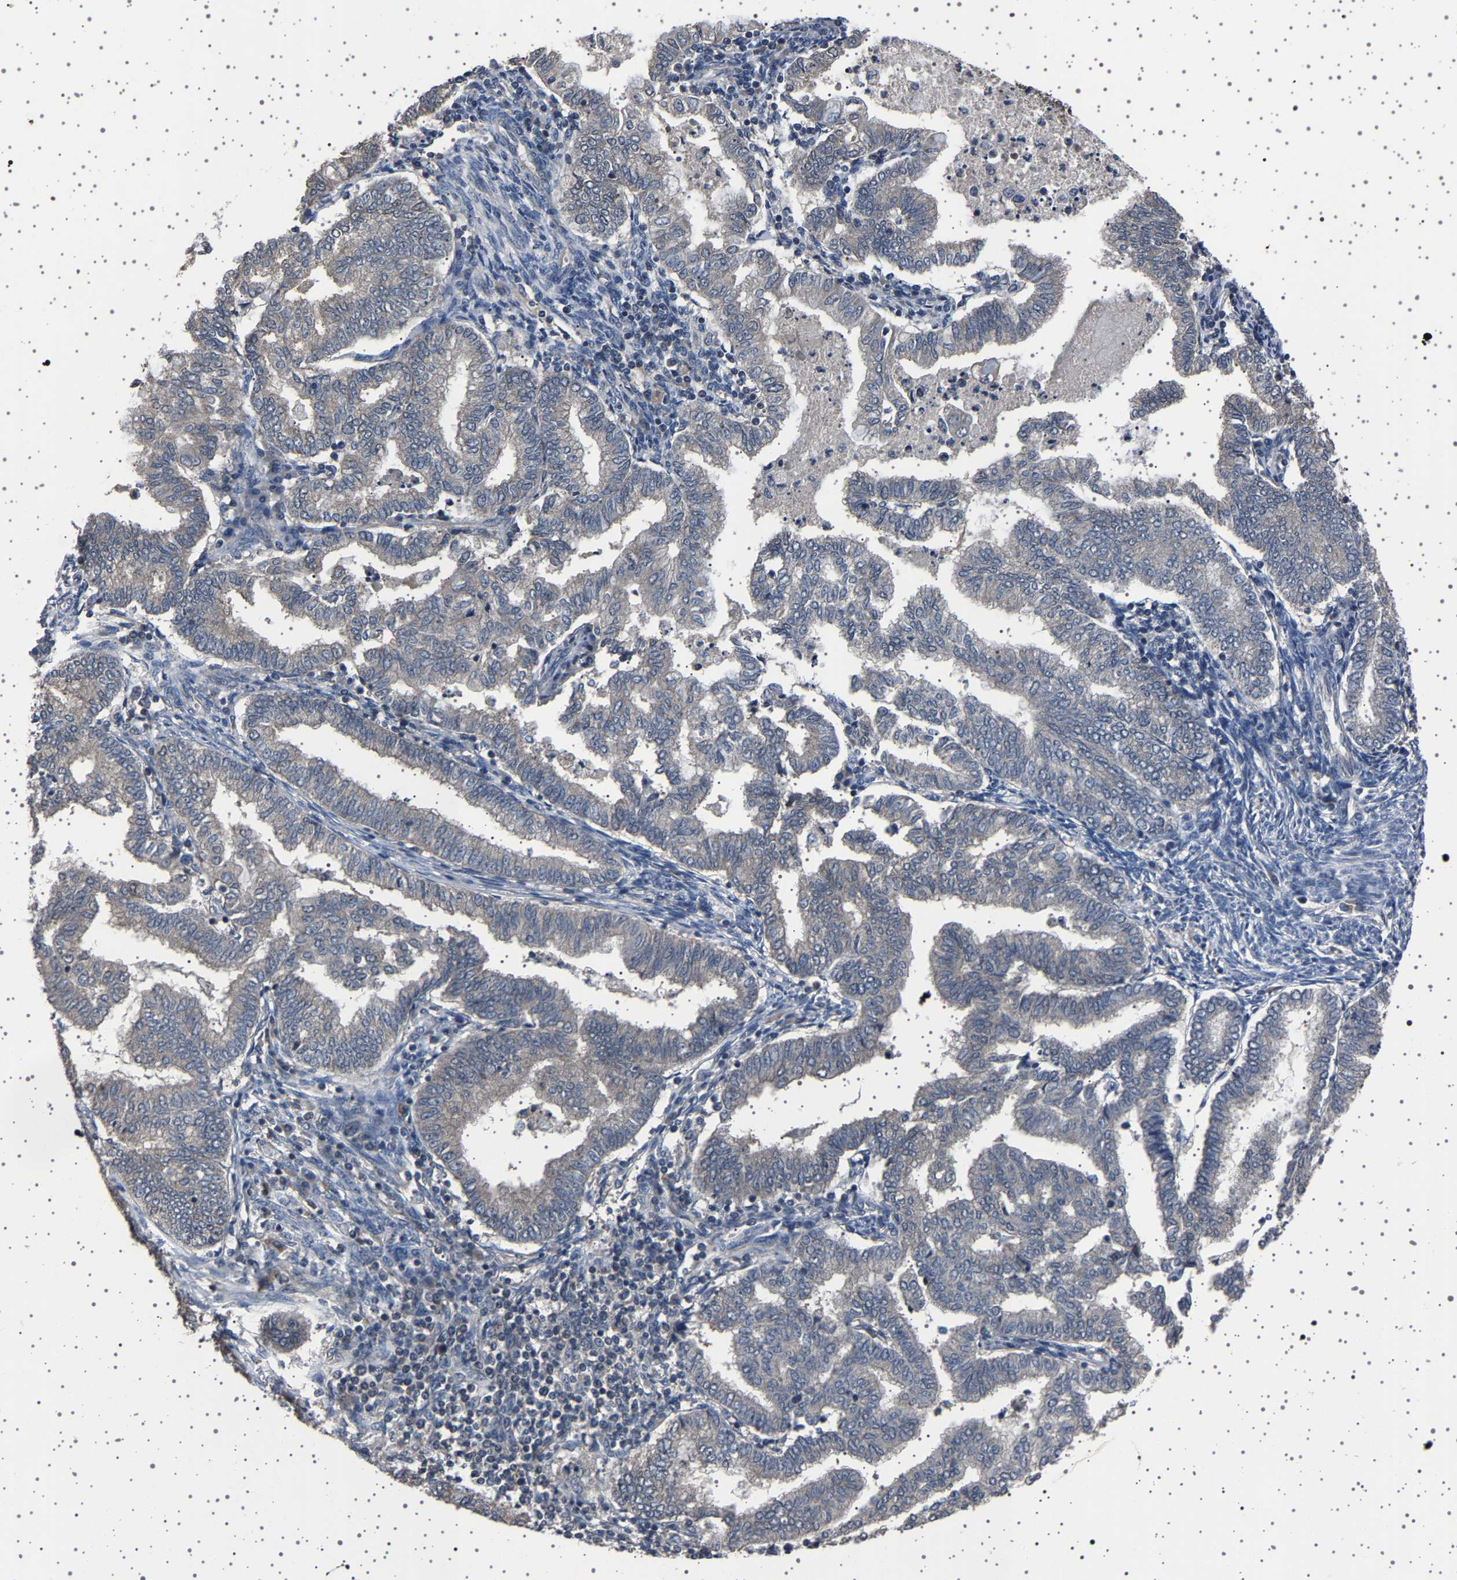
{"staining": {"intensity": "negative", "quantity": "none", "location": "none"}, "tissue": "endometrial cancer", "cell_type": "Tumor cells", "image_type": "cancer", "snomed": [{"axis": "morphology", "description": "Polyp, NOS"}, {"axis": "morphology", "description": "Adenocarcinoma, NOS"}, {"axis": "morphology", "description": "Adenoma, NOS"}, {"axis": "topography", "description": "Endometrium"}], "caption": "This is an immunohistochemistry (IHC) micrograph of endometrial cancer. There is no expression in tumor cells.", "gene": "NCKAP1", "patient": {"sex": "female", "age": 79}}